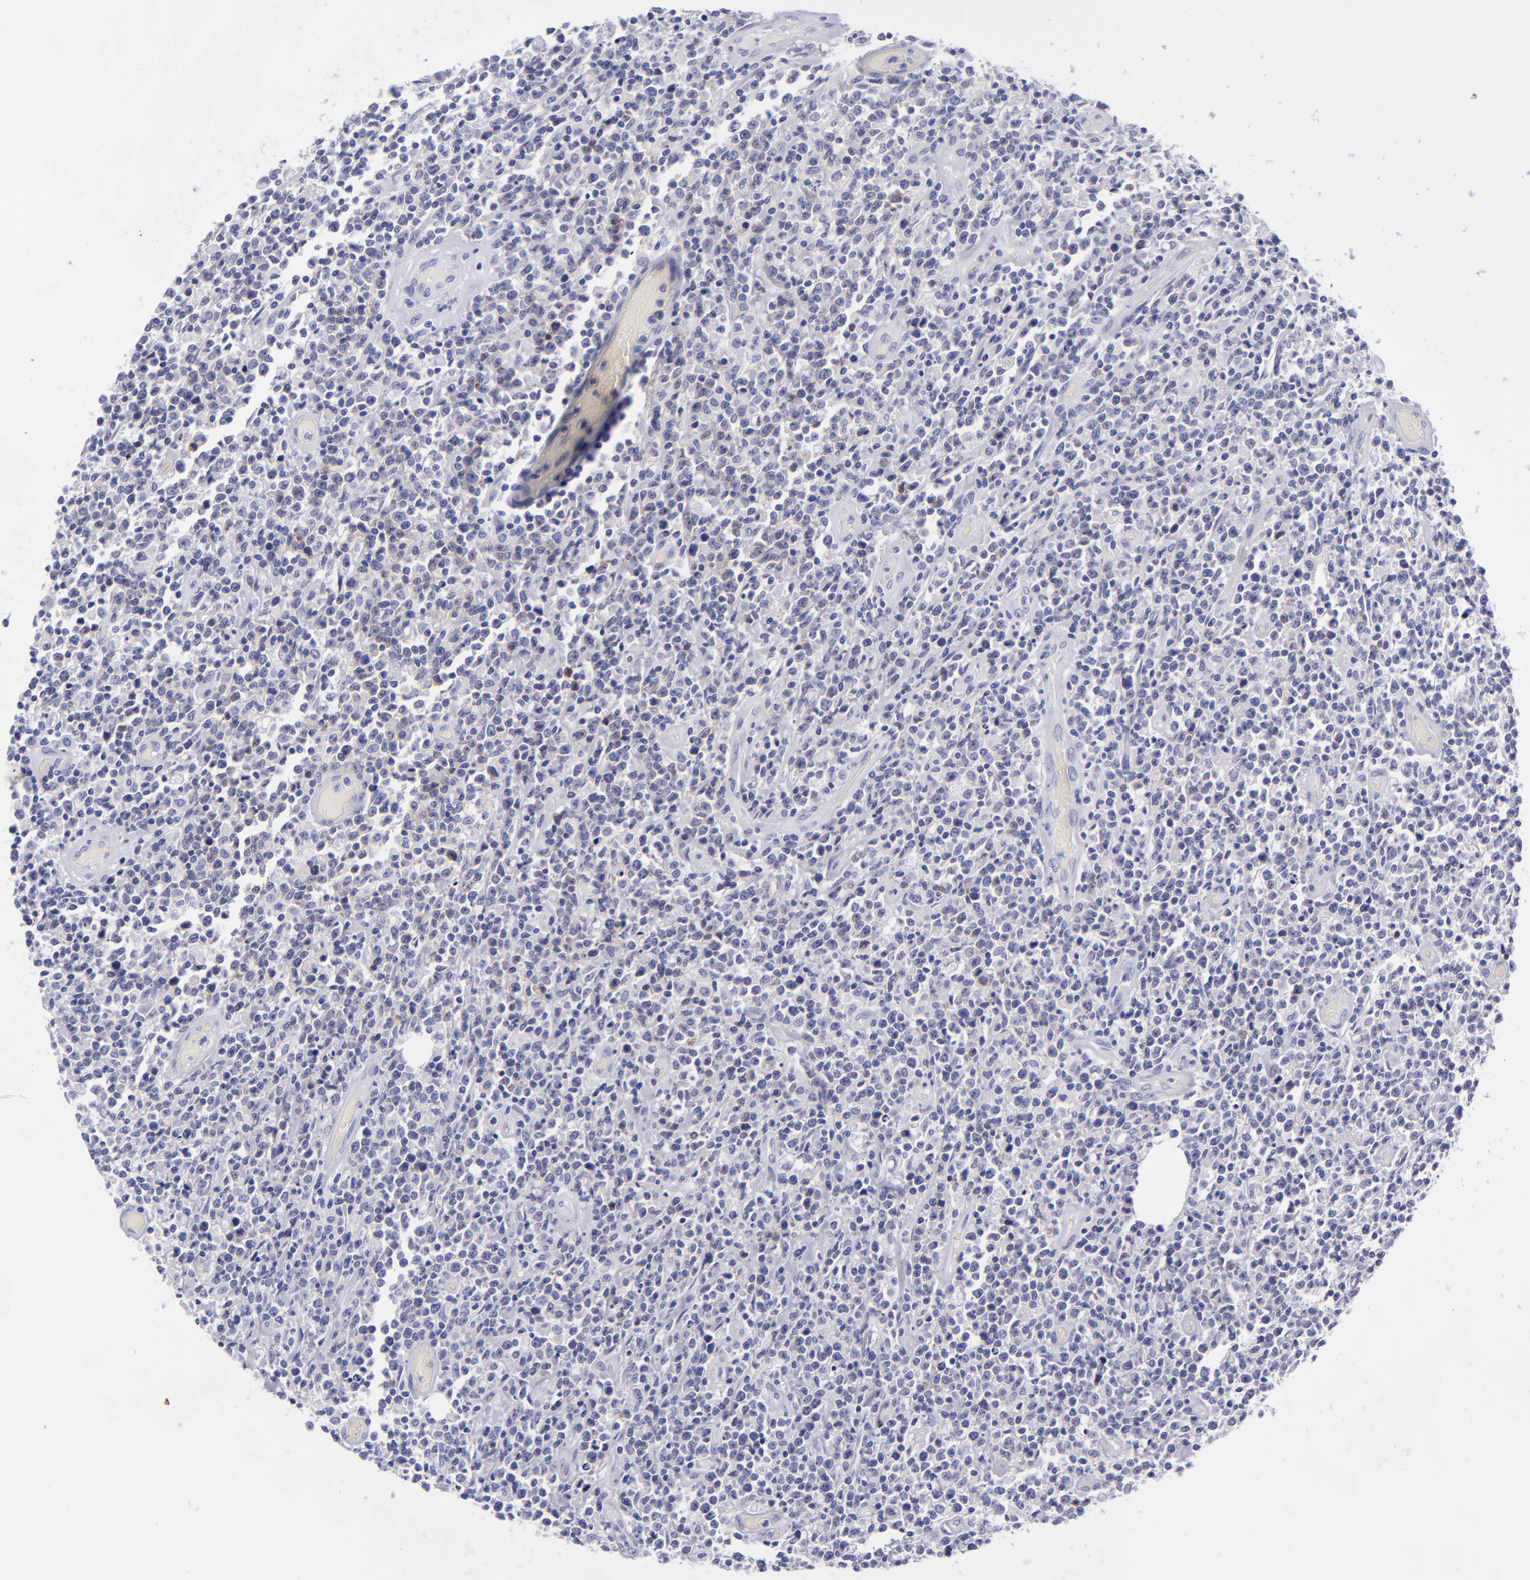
{"staining": {"intensity": "negative", "quantity": "none", "location": "none"}, "tissue": "lymphoma", "cell_type": "Tumor cells", "image_type": "cancer", "snomed": [{"axis": "morphology", "description": "Malignant lymphoma, non-Hodgkin's type, High grade"}, {"axis": "topography", "description": "Colon"}], "caption": "The histopathology image demonstrates no staining of tumor cells in lymphoma.", "gene": "CD22", "patient": {"sex": "male", "age": 82}}